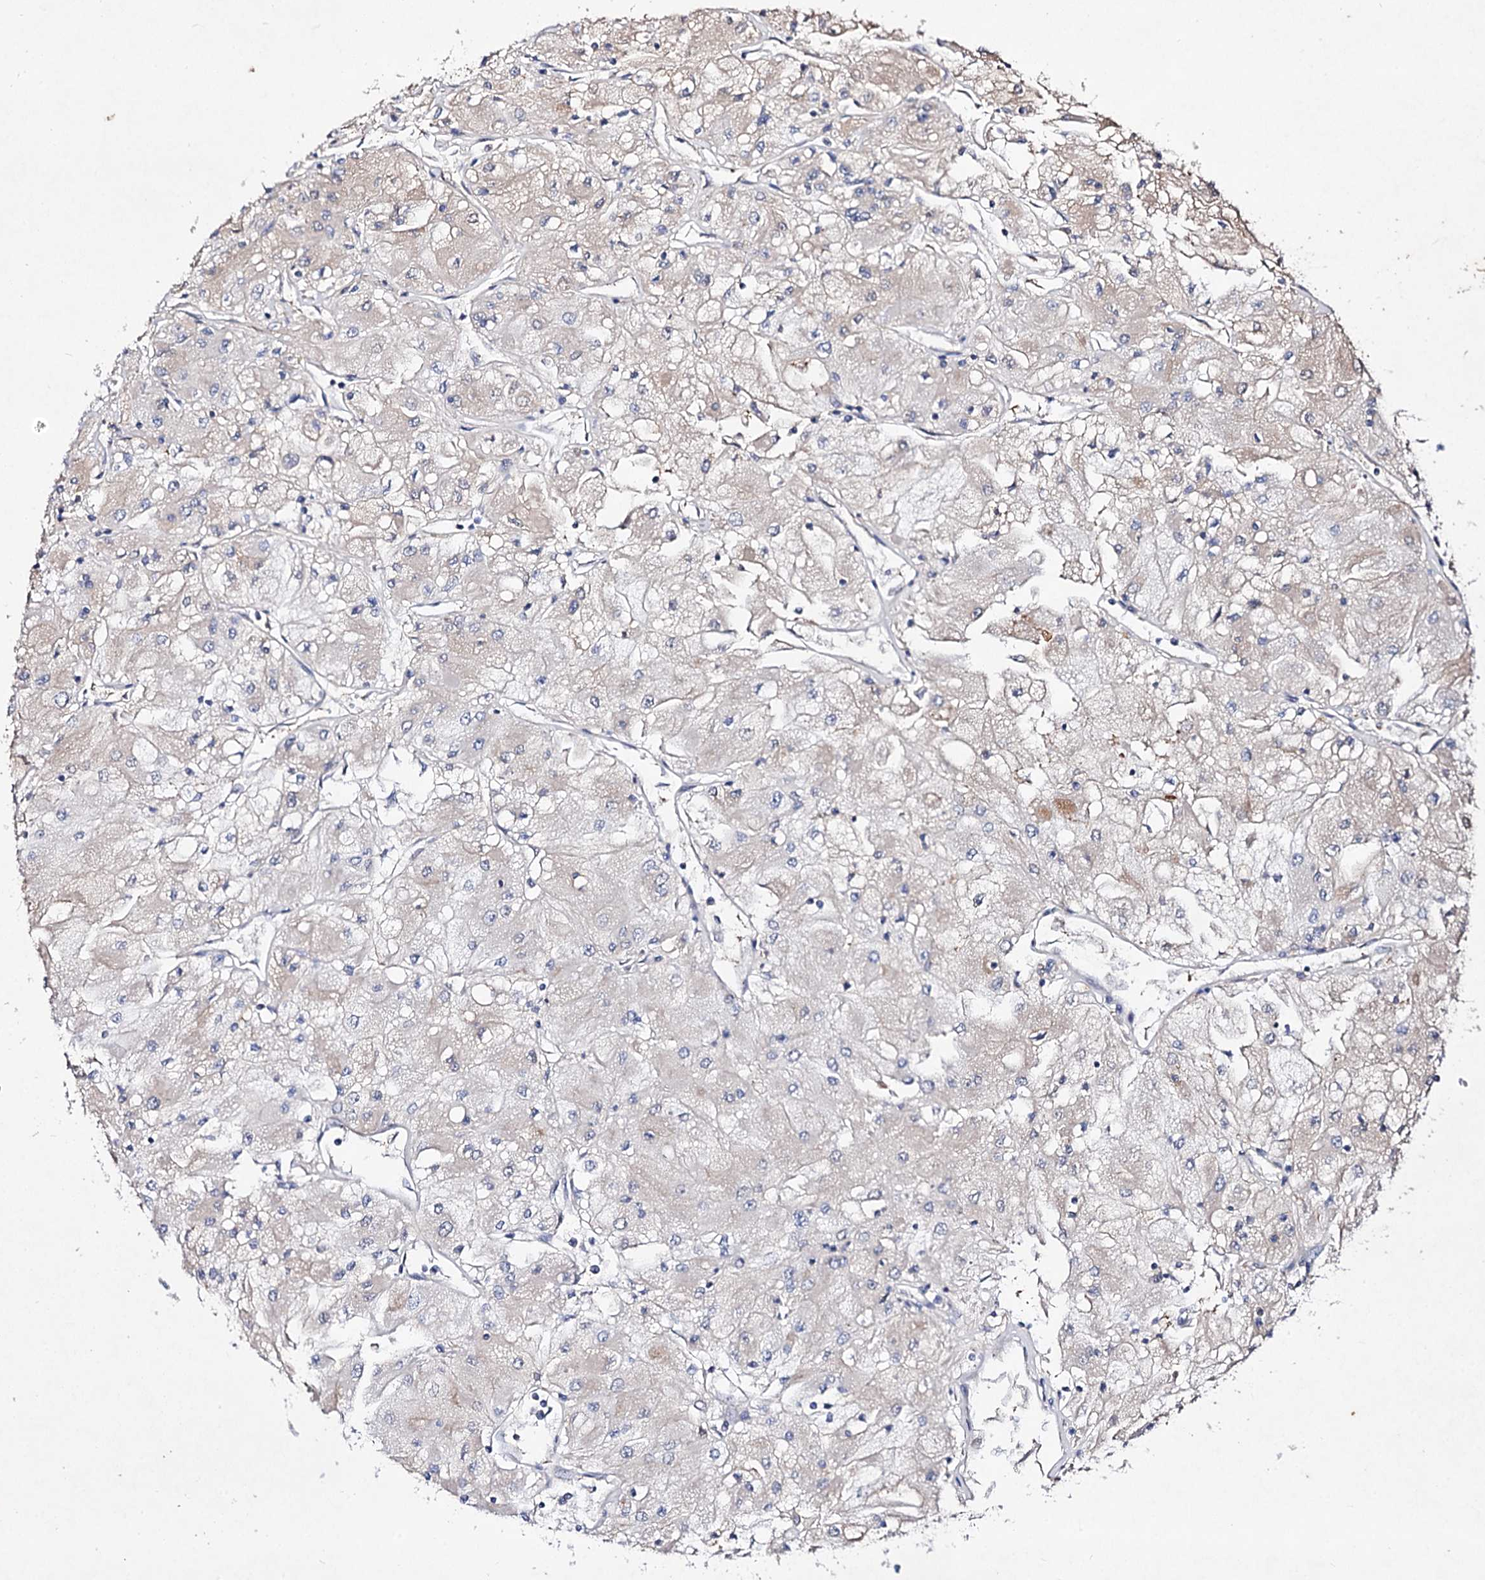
{"staining": {"intensity": "negative", "quantity": "none", "location": "none"}, "tissue": "renal cancer", "cell_type": "Tumor cells", "image_type": "cancer", "snomed": [{"axis": "morphology", "description": "Adenocarcinoma, NOS"}, {"axis": "topography", "description": "Kidney"}], "caption": "Renal cancer (adenocarcinoma) was stained to show a protein in brown. There is no significant expression in tumor cells.", "gene": "ARFIP2", "patient": {"sex": "male", "age": 80}}